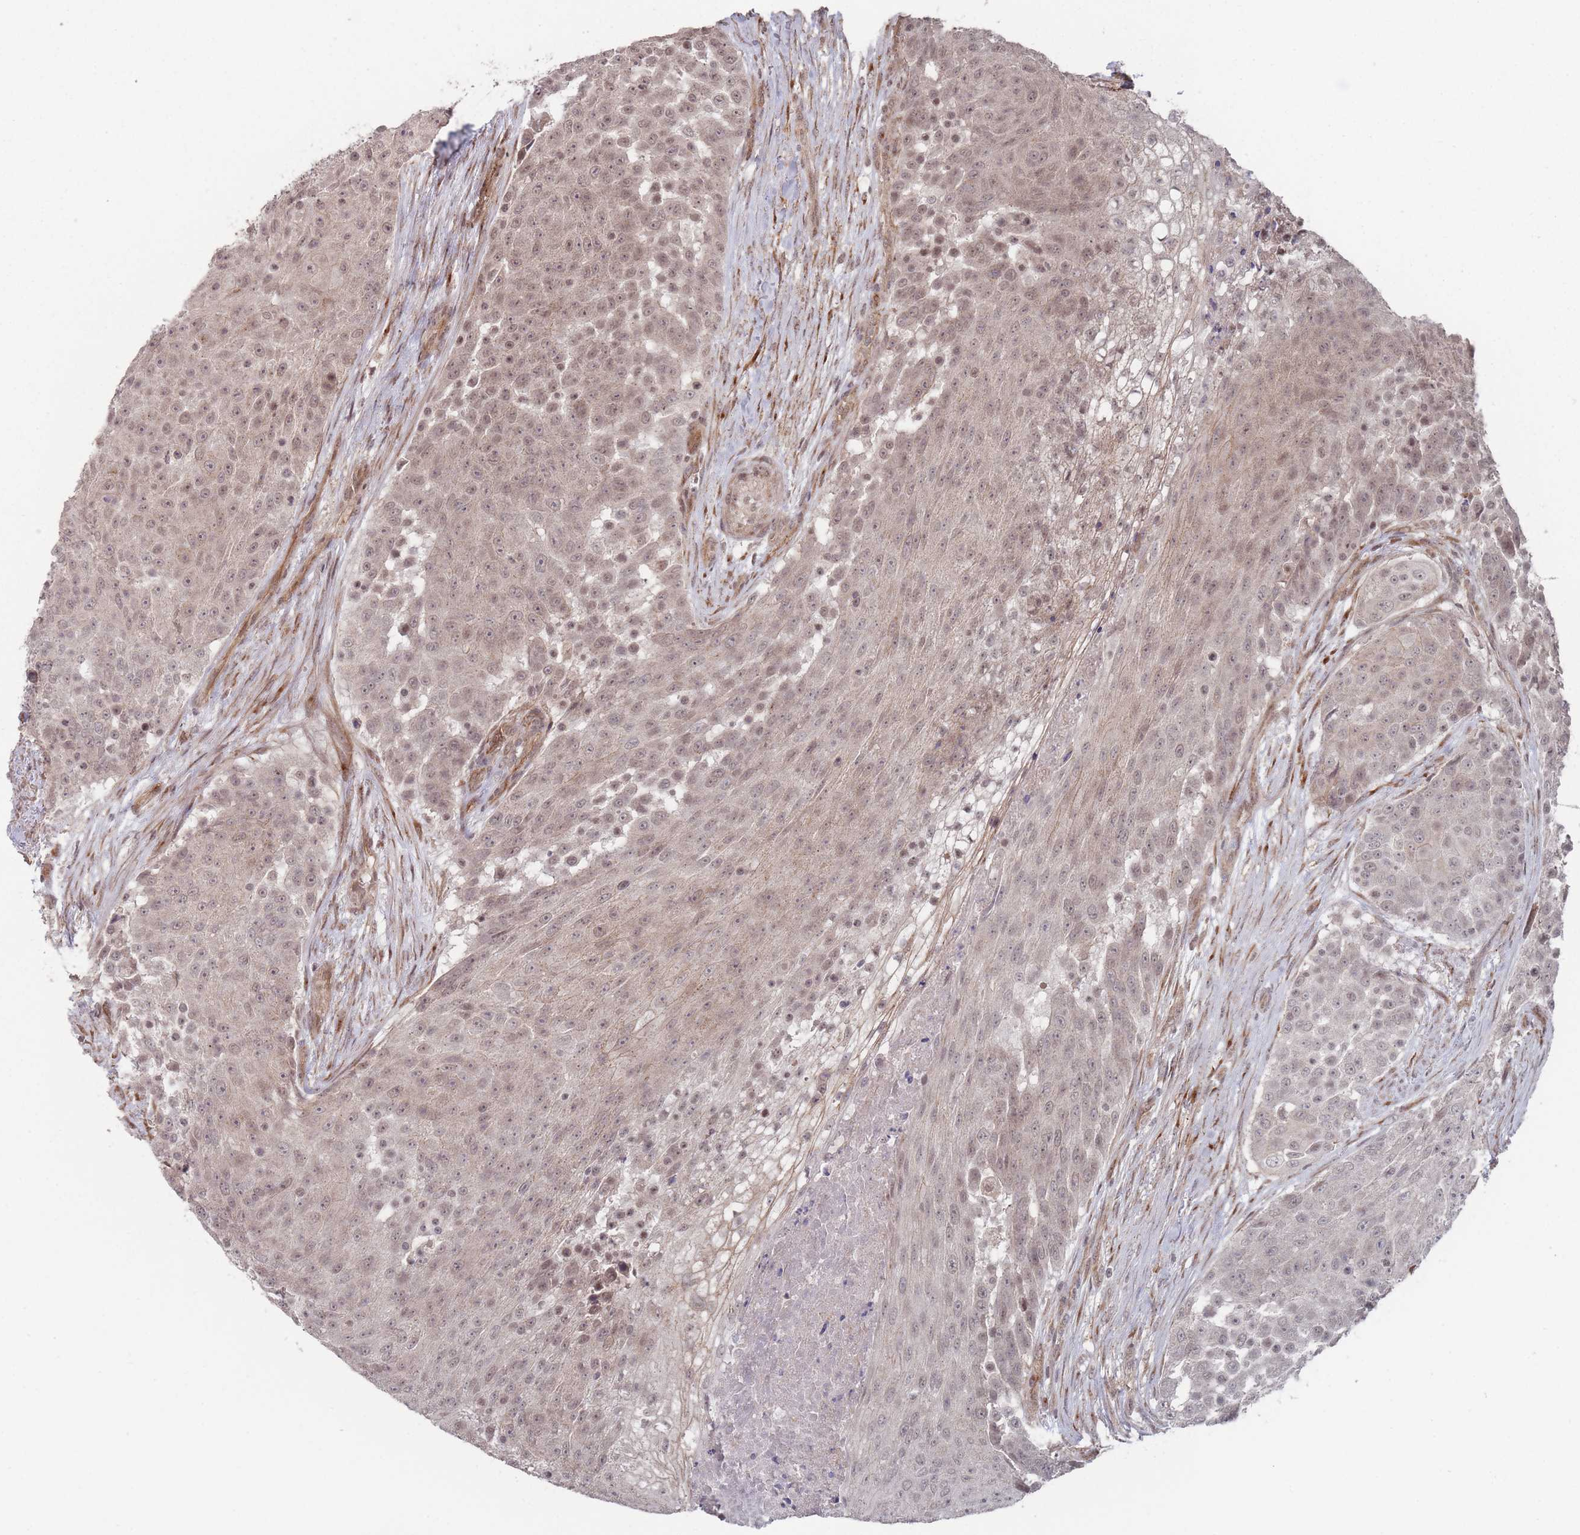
{"staining": {"intensity": "moderate", "quantity": "25%-75%", "location": "nuclear"}, "tissue": "urothelial cancer", "cell_type": "Tumor cells", "image_type": "cancer", "snomed": [{"axis": "morphology", "description": "Urothelial carcinoma, High grade"}, {"axis": "topography", "description": "Urinary bladder"}], "caption": "Immunohistochemical staining of high-grade urothelial carcinoma displays medium levels of moderate nuclear expression in about 25%-75% of tumor cells.", "gene": "CNTRL", "patient": {"sex": "female", "age": 63}}